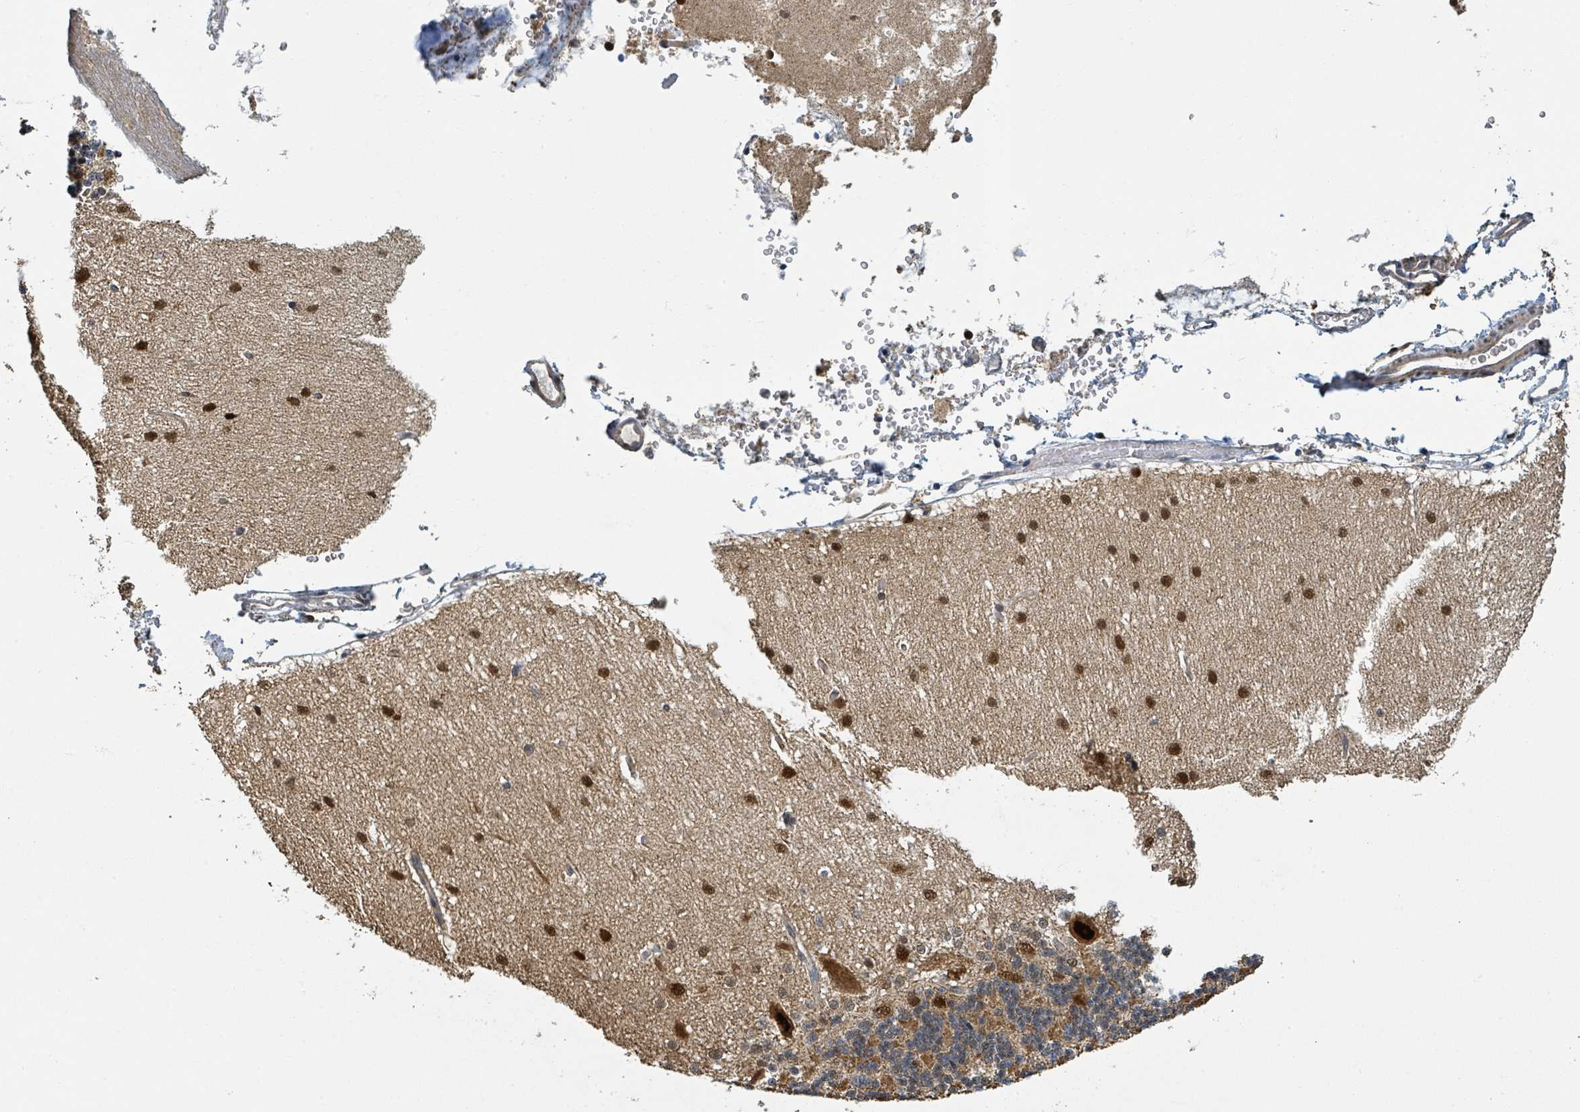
{"staining": {"intensity": "moderate", "quantity": ">75%", "location": "cytoplasmic/membranous"}, "tissue": "cerebellum", "cell_type": "Cells in granular layer", "image_type": "normal", "snomed": [{"axis": "morphology", "description": "Normal tissue, NOS"}, {"axis": "topography", "description": "Cerebellum"}], "caption": "About >75% of cells in granular layer in normal cerebellum display moderate cytoplasmic/membranous protein staining as visualized by brown immunohistochemical staining.", "gene": "PSMB7", "patient": {"sex": "female", "age": 29}}